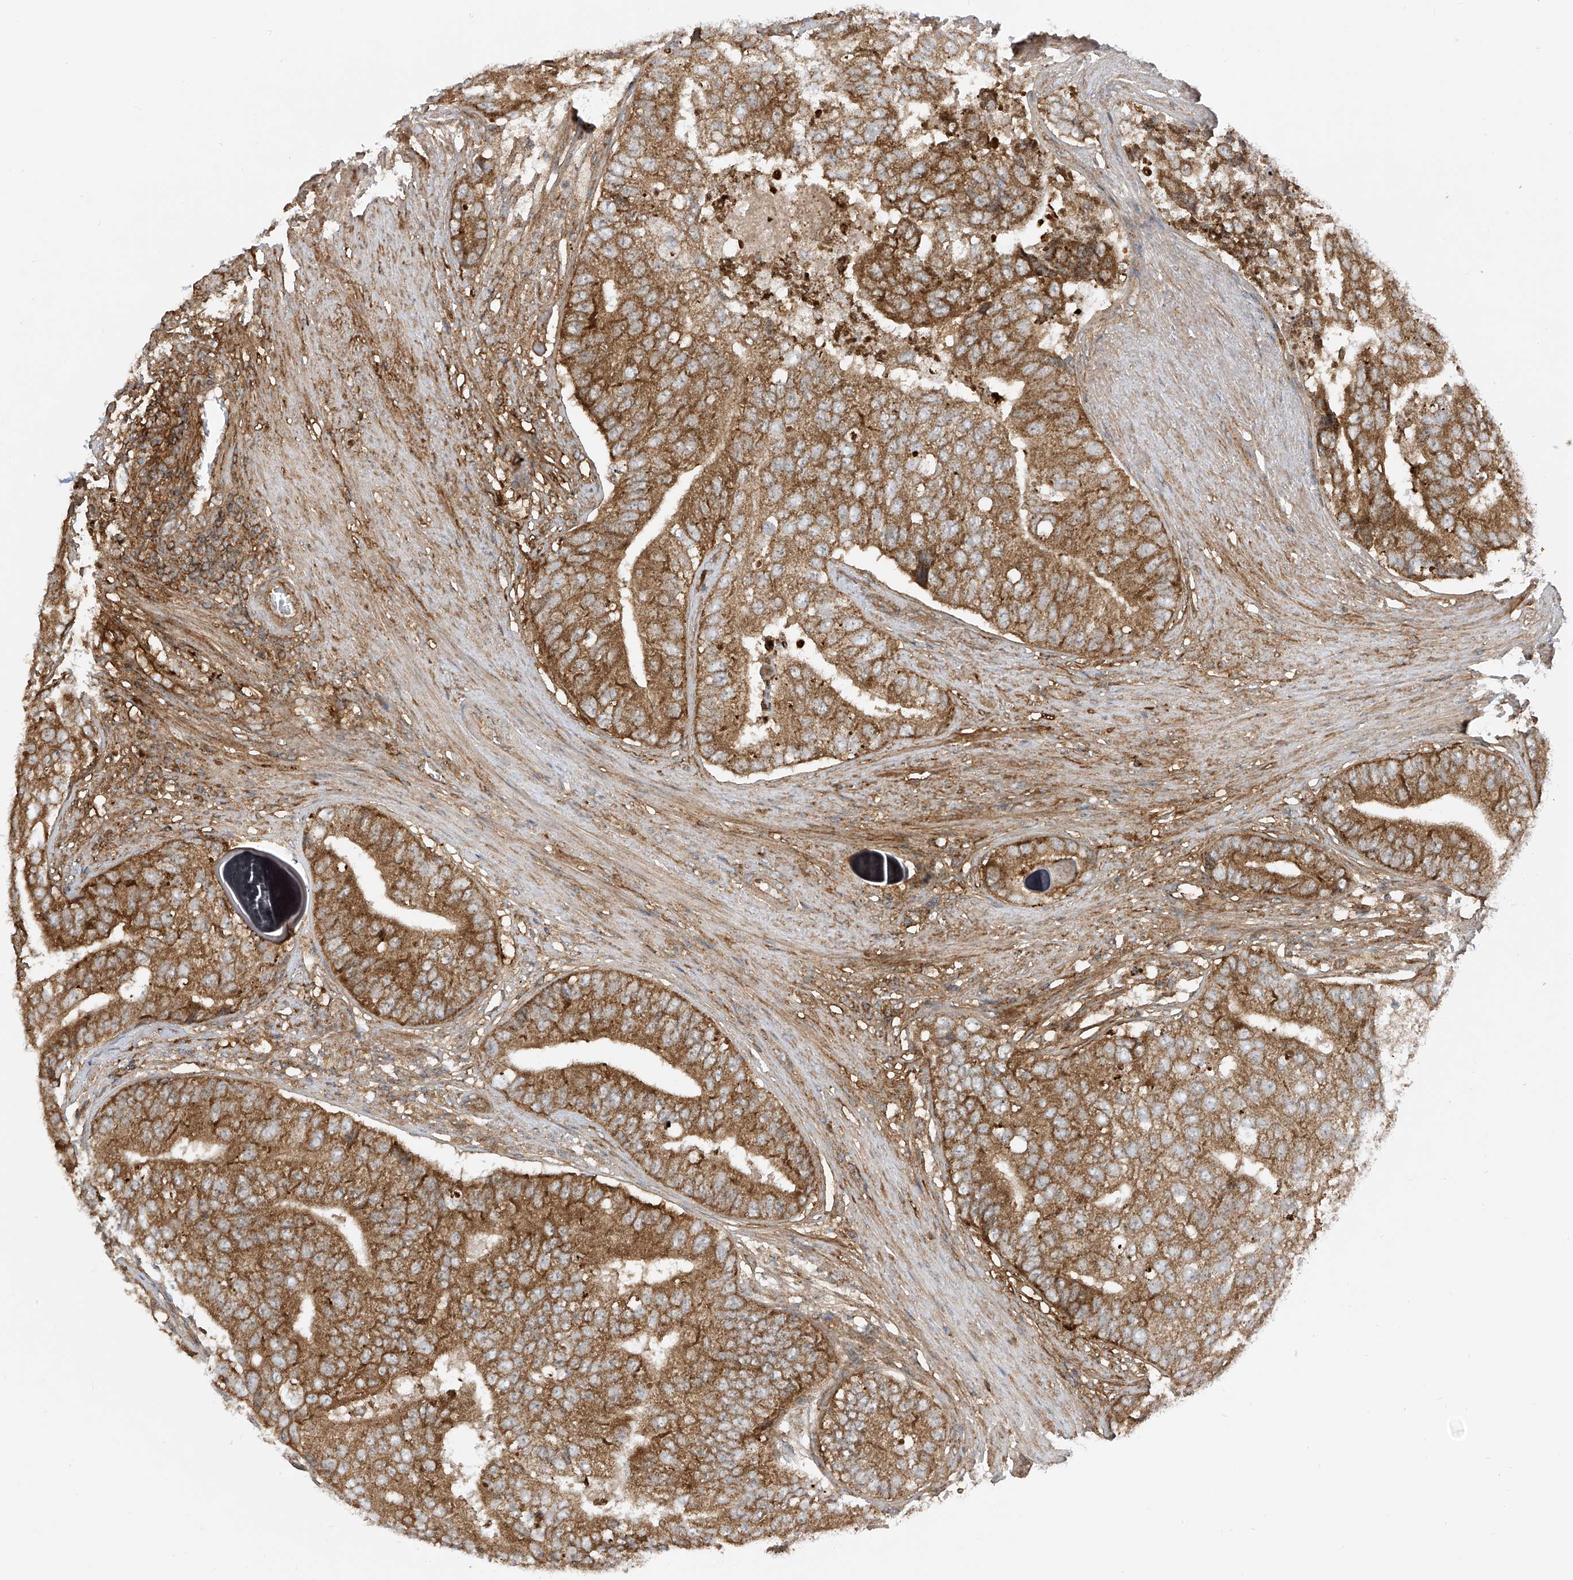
{"staining": {"intensity": "moderate", "quantity": ">75%", "location": "cytoplasmic/membranous"}, "tissue": "prostate cancer", "cell_type": "Tumor cells", "image_type": "cancer", "snomed": [{"axis": "morphology", "description": "Adenocarcinoma, High grade"}, {"axis": "topography", "description": "Prostate"}], "caption": "A brown stain highlights moderate cytoplasmic/membranous positivity of a protein in prostate high-grade adenocarcinoma tumor cells.", "gene": "REPS1", "patient": {"sex": "male", "age": 70}}